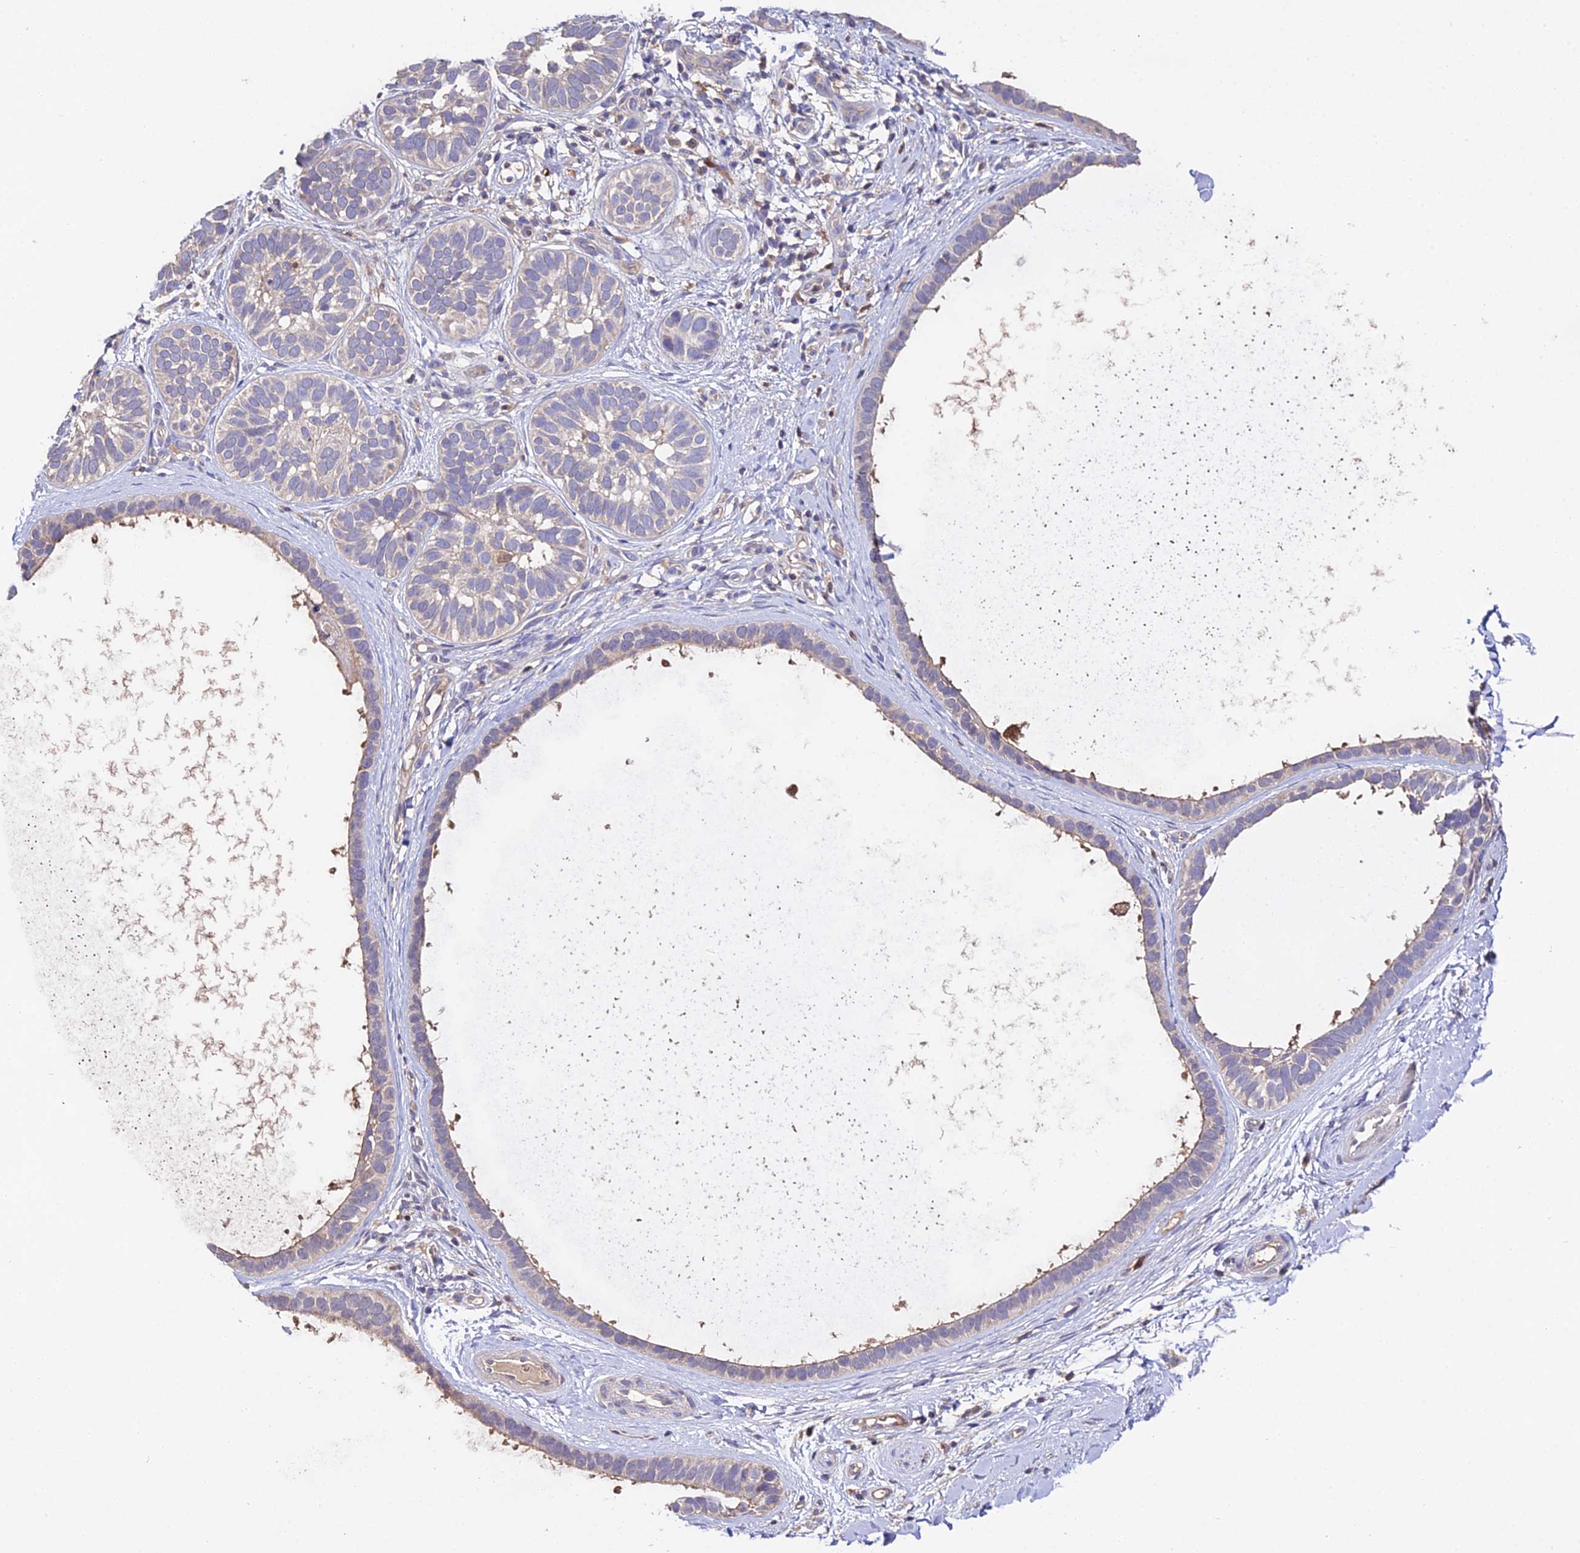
{"staining": {"intensity": "negative", "quantity": "none", "location": "none"}, "tissue": "skin cancer", "cell_type": "Tumor cells", "image_type": "cancer", "snomed": [{"axis": "morphology", "description": "Basal cell carcinoma"}, {"axis": "topography", "description": "Skin"}], "caption": "Photomicrograph shows no significant protein positivity in tumor cells of skin basal cell carcinoma. (Immunohistochemistry, brightfield microscopy, high magnification).", "gene": "FBP1", "patient": {"sex": "male", "age": 62}}